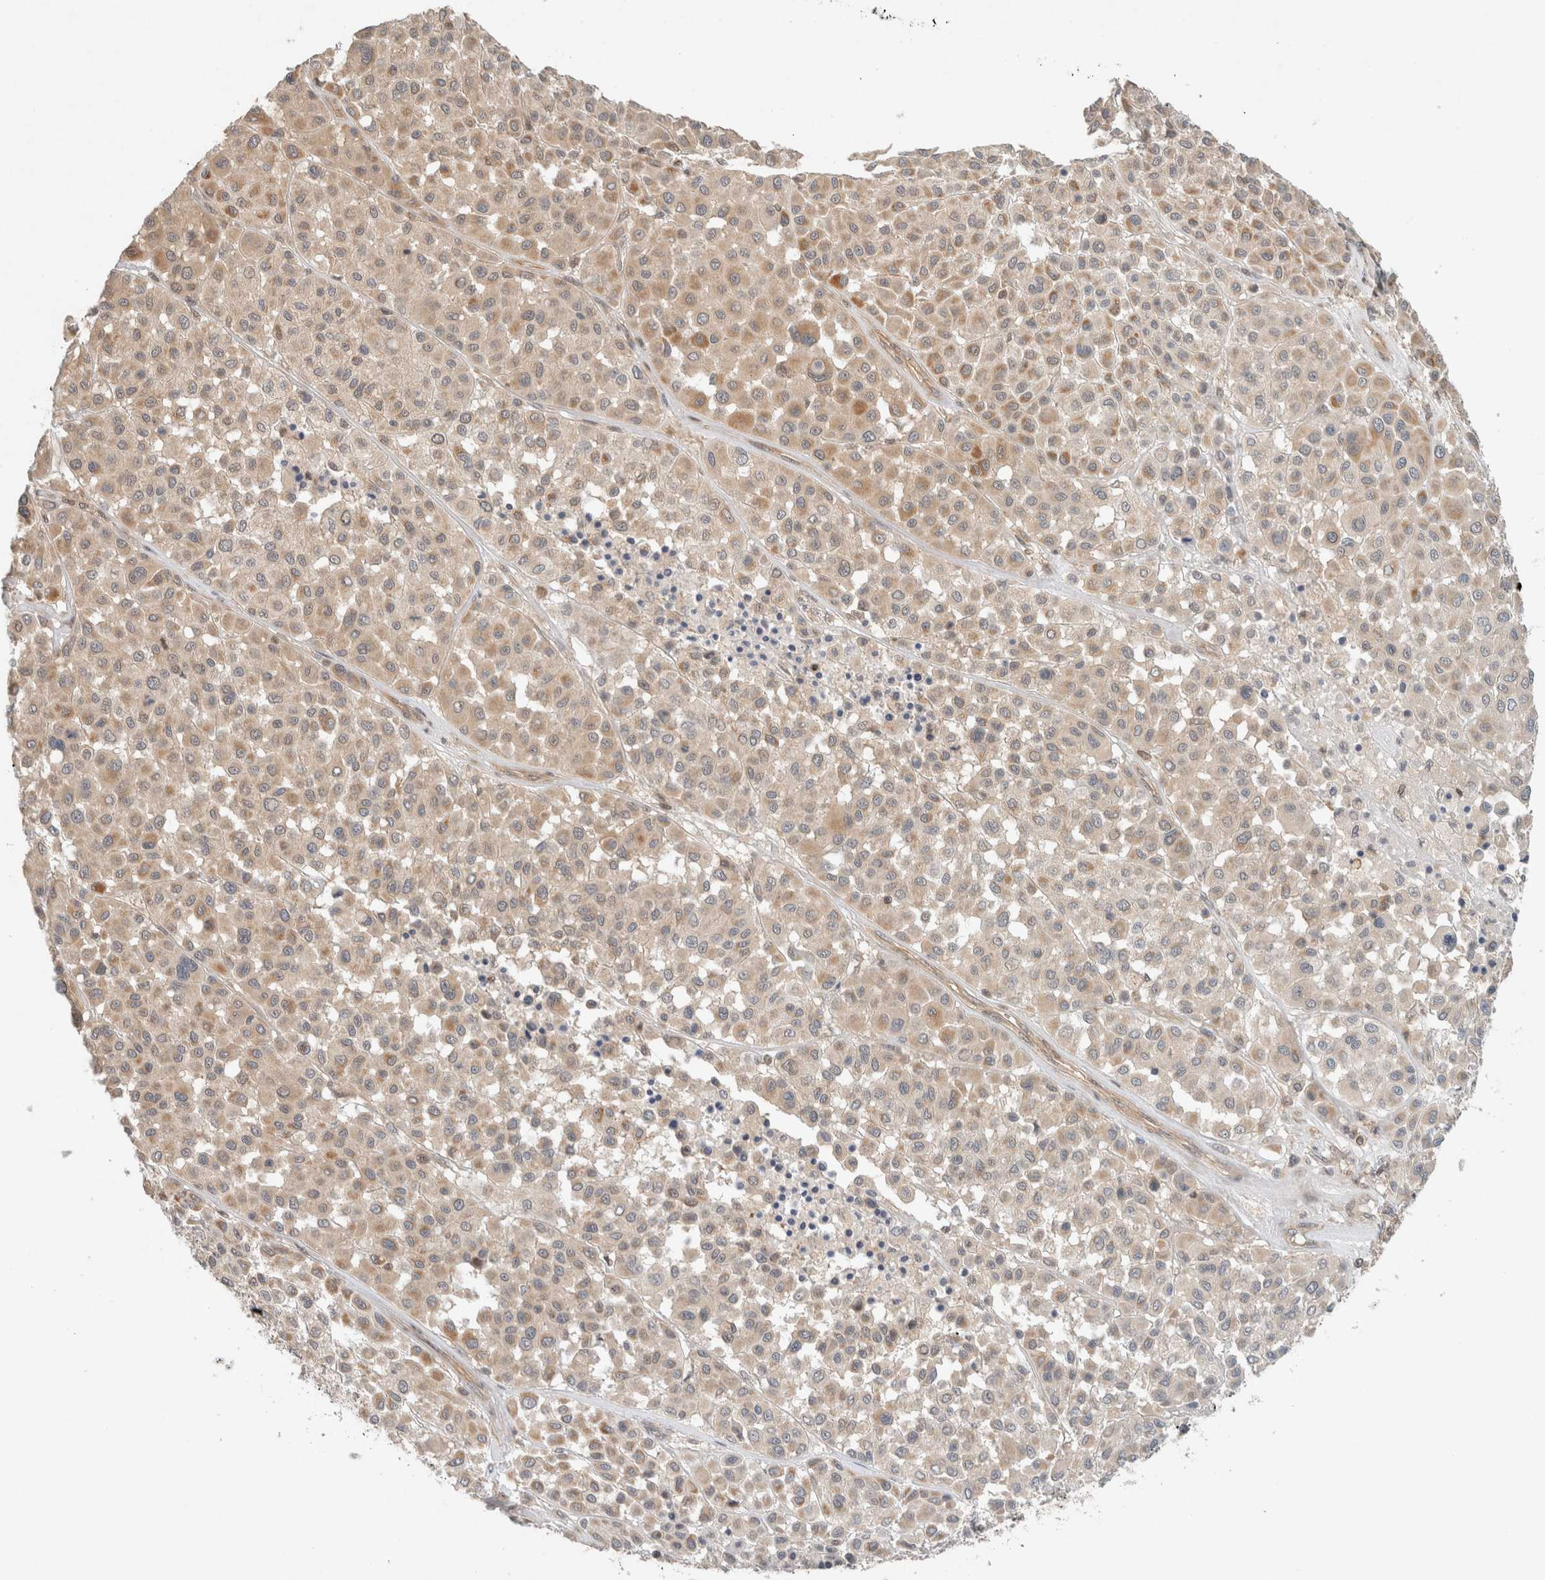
{"staining": {"intensity": "weak", "quantity": ">75%", "location": "cytoplasmic/membranous"}, "tissue": "melanoma", "cell_type": "Tumor cells", "image_type": "cancer", "snomed": [{"axis": "morphology", "description": "Malignant melanoma, Metastatic site"}, {"axis": "topography", "description": "Soft tissue"}], "caption": "Brown immunohistochemical staining in human malignant melanoma (metastatic site) displays weak cytoplasmic/membranous expression in about >75% of tumor cells.", "gene": "CAAP1", "patient": {"sex": "male", "age": 41}}